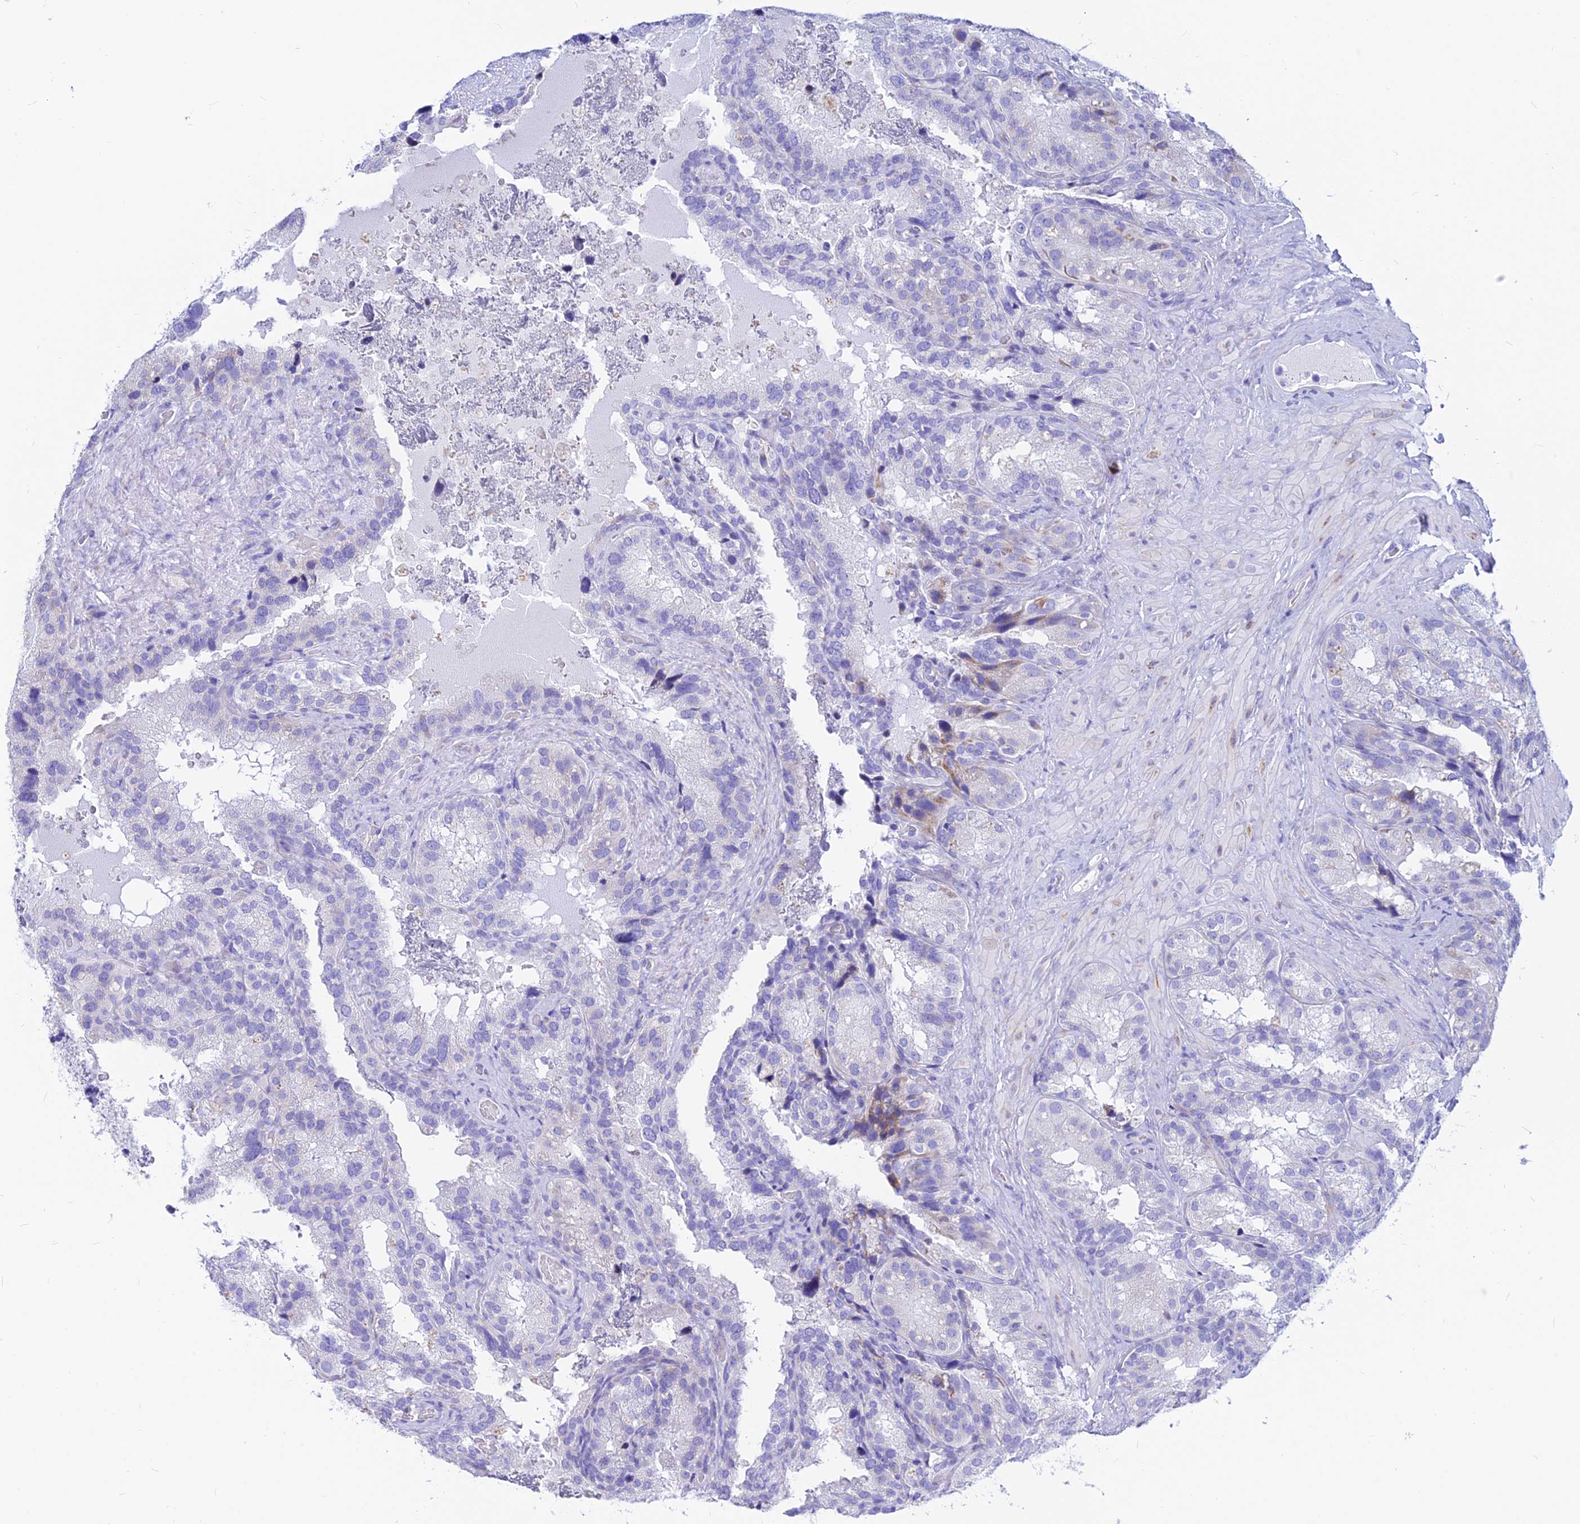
{"staining": {"intensity": "negative", "quantity": "none", "location": "none"}, "tissue": "seminal vesicle", "cell_type": "Glandular cells", "image_type": "normal", "snomed": [{"axis": "morphology", "description": "Normal tissue, NOS"}, {"axis": "topography", "description": "Seminal veicle"}], "caption": "DAB (3,3'-diaminobenzidine) immunohistochemical staining of benign human seminal vesicle displays no significant positivity in glandular cells. The staining was performed using DAB to visualize the protein expression in brown, while the nuclei were stained in blue with hematoxylin (Magnification: 20x).", "gene": "CNOT6", "patient": {"sex": "male", "age": 58}}